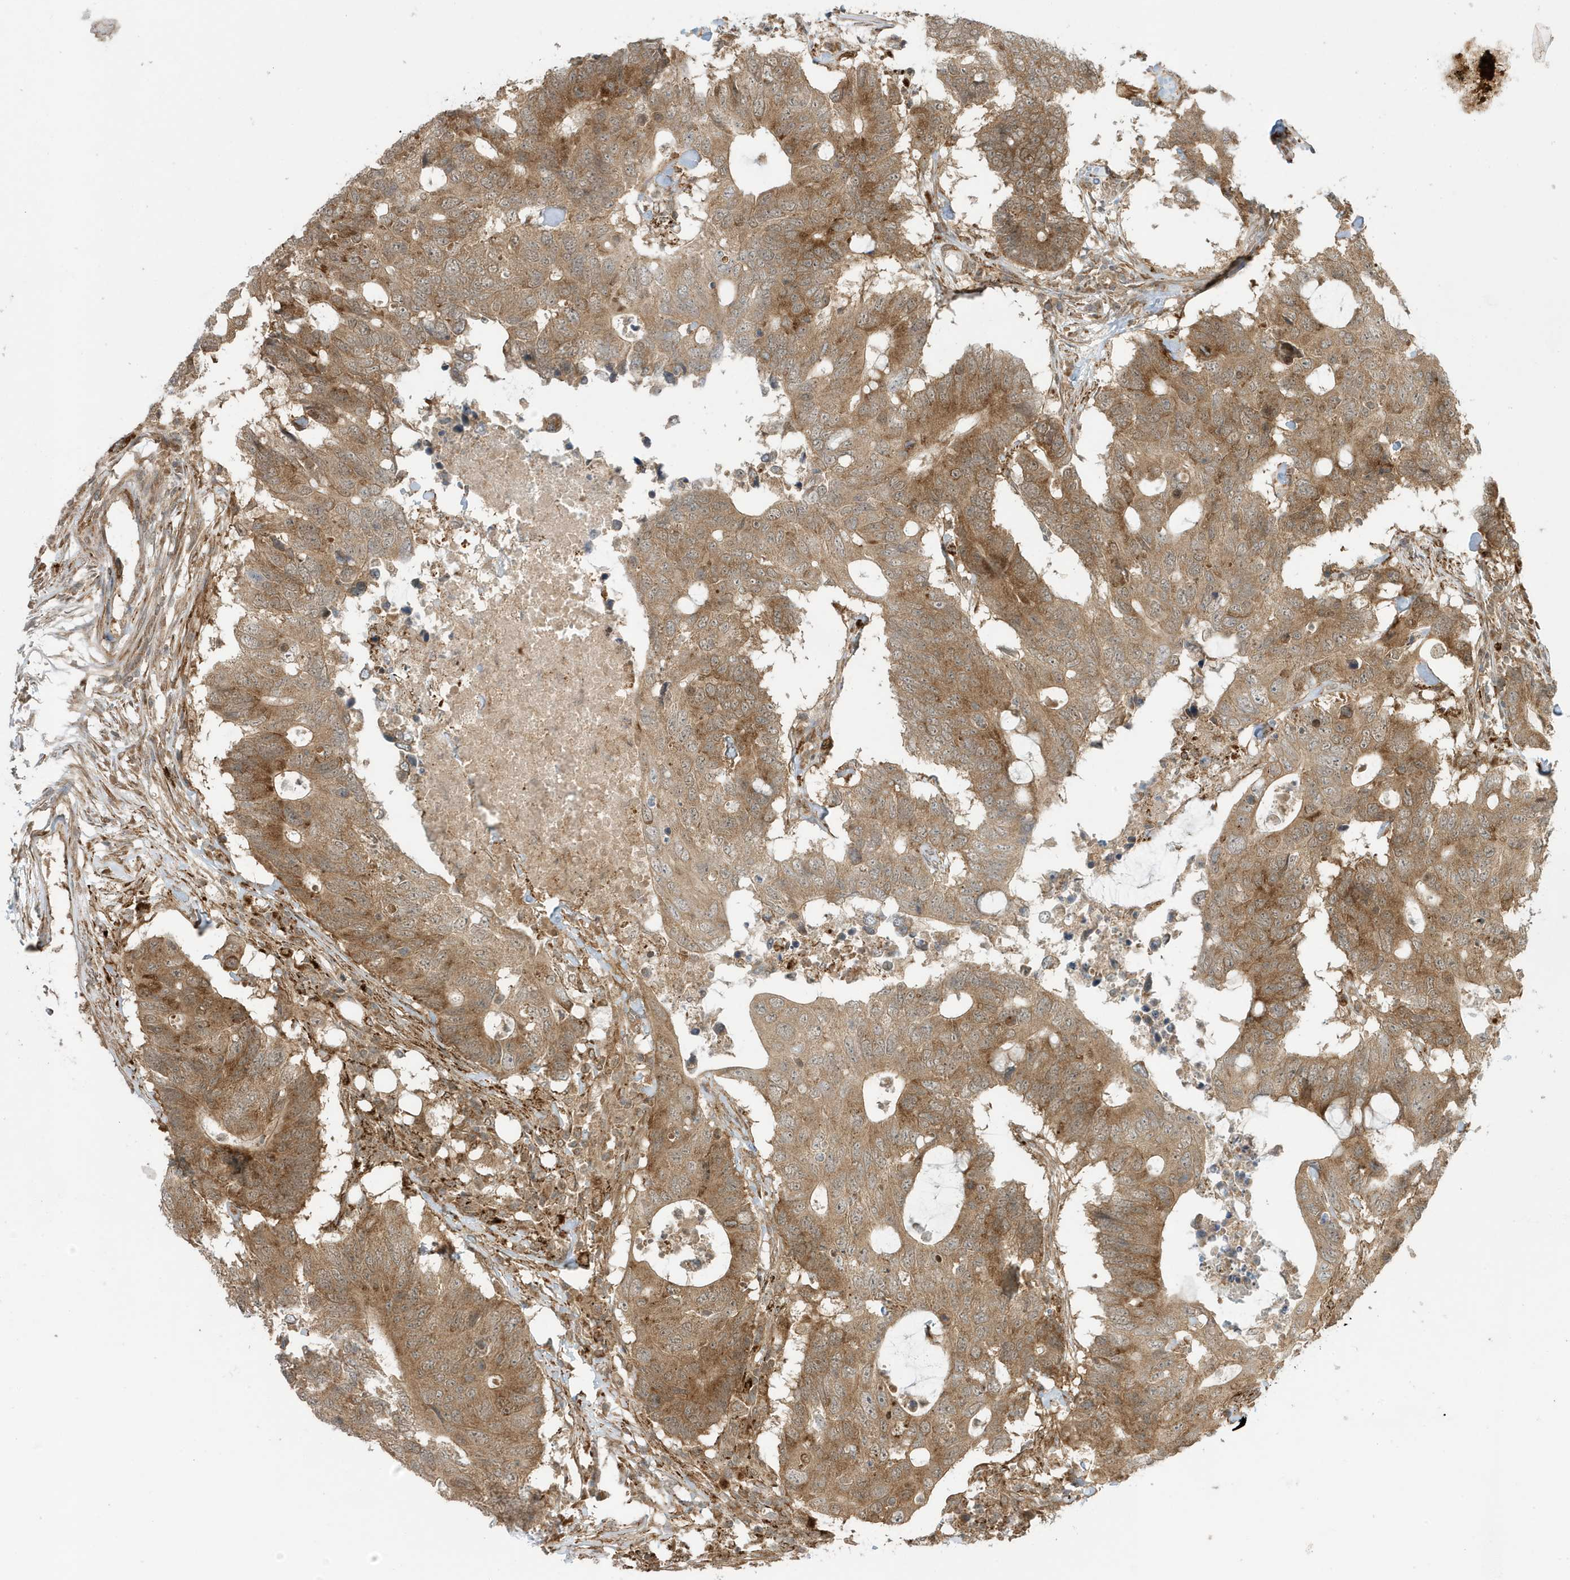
{"staining": {"intensity": "moderate", "quantity": ">75%", "location": "cytoplasmic/membranous"}, "tissue": "colorectal cancer", "cell_type": "Tumor cells", "image_type": "cancer", "snomed": [{"axis": "morphology", "description": "Adenocarcinoma, NOS"}, {"axis": "topography", "description": "Colon"}], "caption": "Moderate cytoplasmic/membranous staining for a protein is appreciated in approximately >75% of tumor cells of adenocarcinoma (colorectal) using IHC.", "gene": "DHX36", "patient": {"sex": "male", "age": 71}}